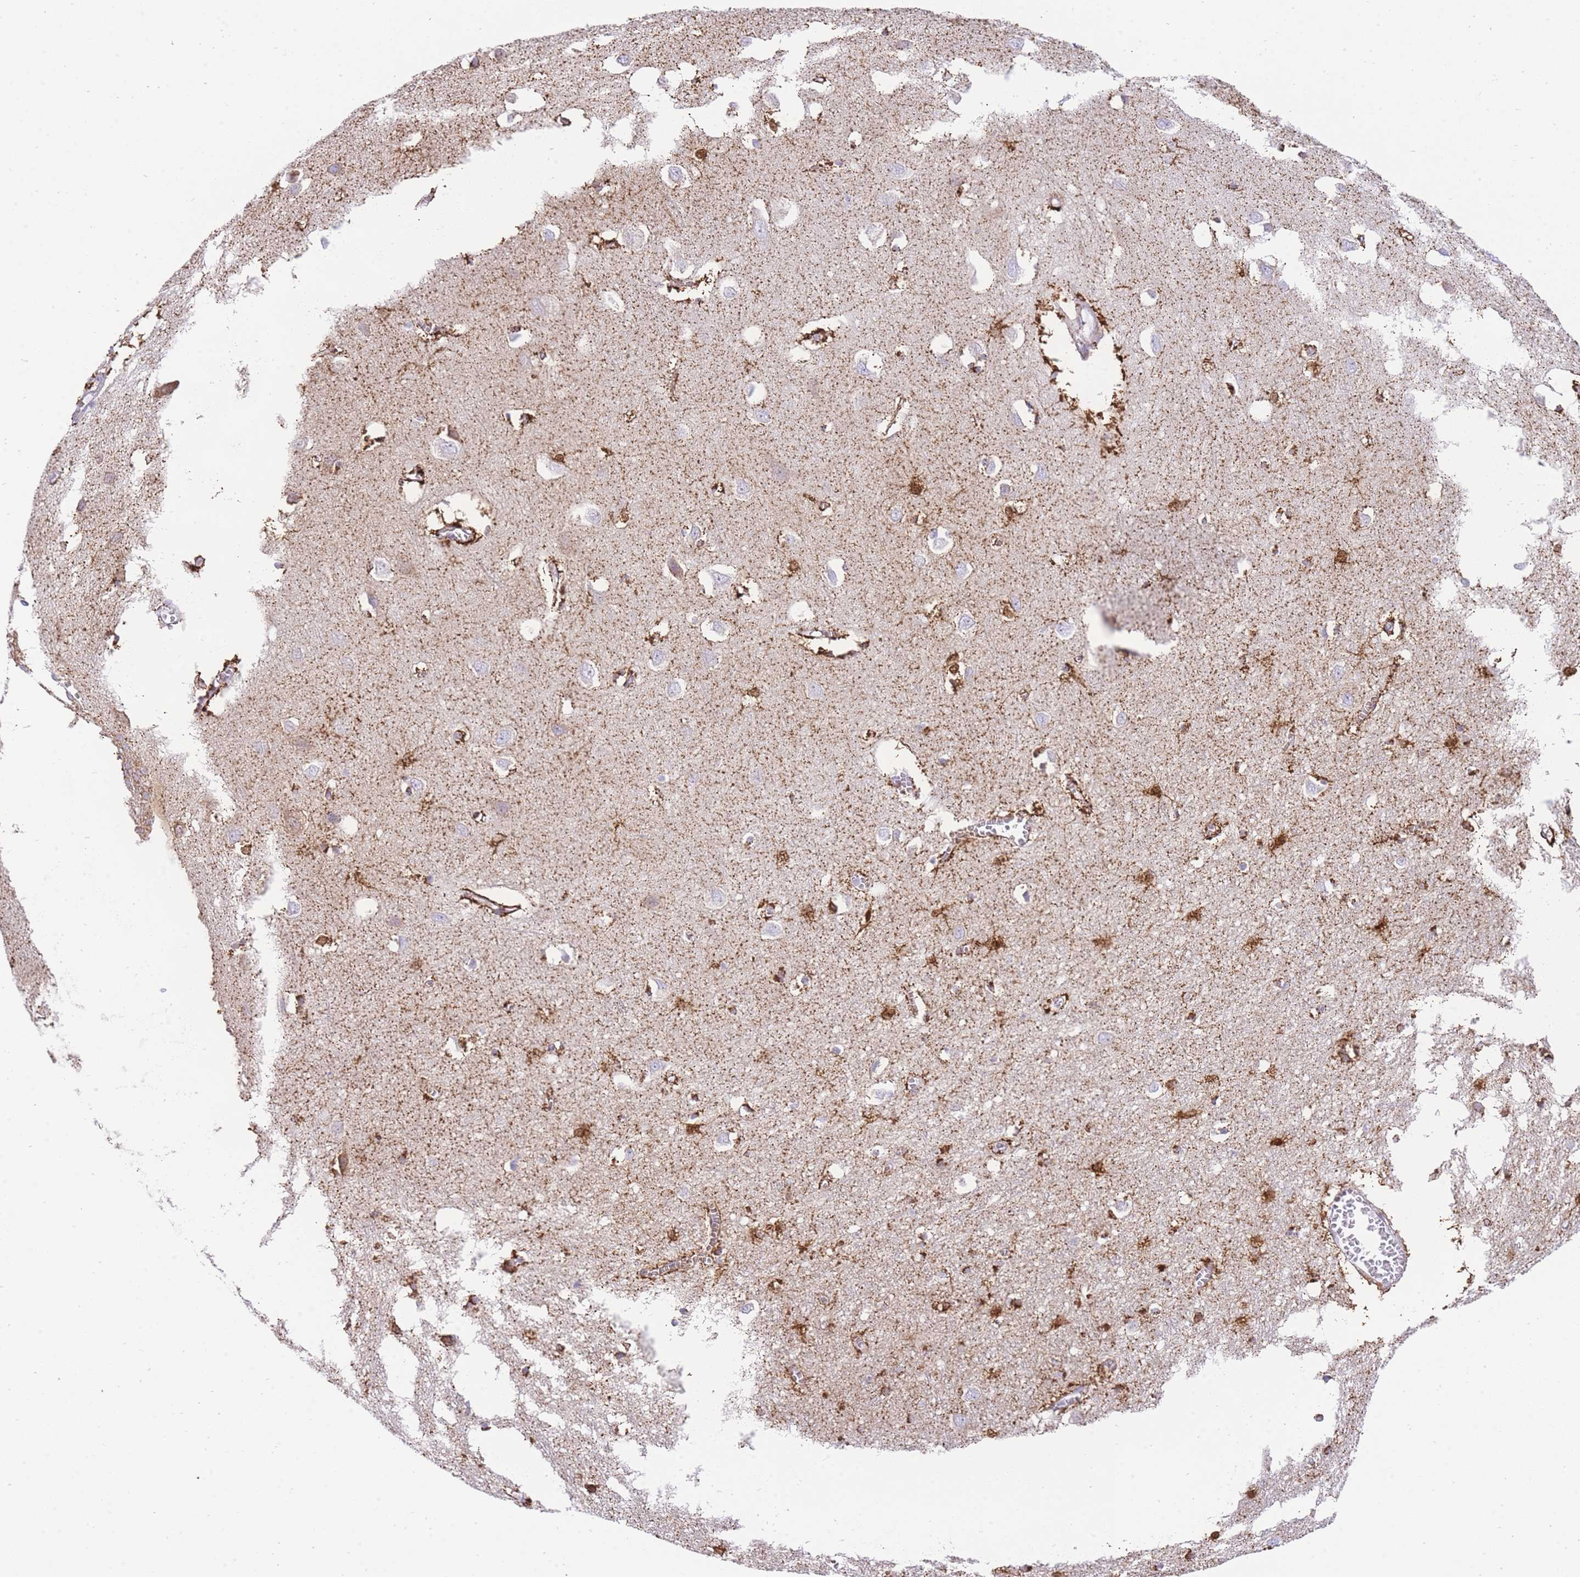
{"staining": {"intensity": "strong", "quantity": ">75%", "location": "cytoplasmic/membranous"}, "tissue": "cerebral cortex", "cell_type": "Endothelial cells", "image_type": "normal", "snomed": [{"axis": "morphology", "description": "Normal tissue, NOS"}, {"axis": "topography", "description": "Cerebral cortex"}], "caption": "Endothelial cells display strong cytoplasmic/membranous staining in approximately >75% of cells in benign cerebral cortex.", "gene": "ACSM4", "patient": {"sex": "female", "age": 64}}